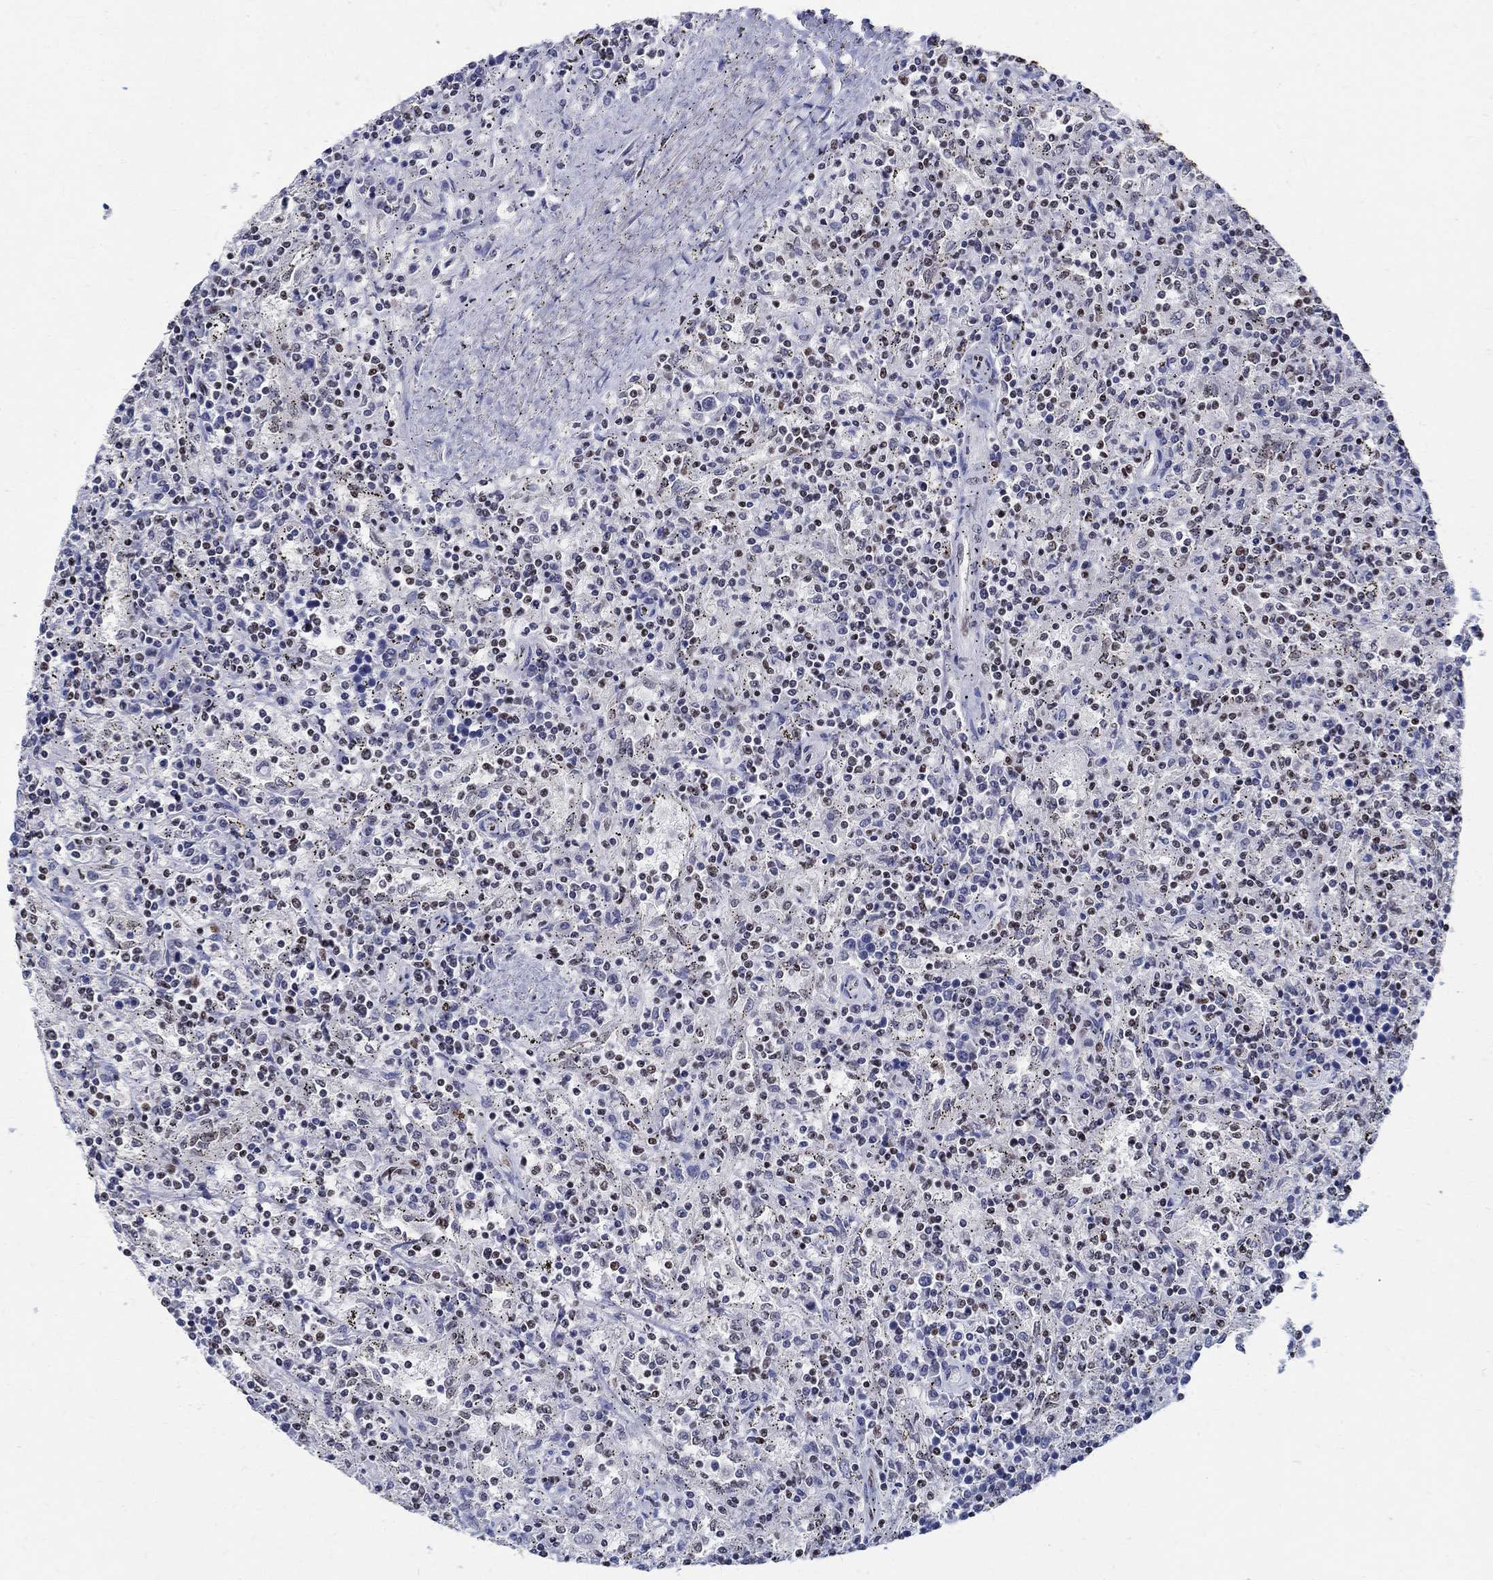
{"staining": {"intensity": "negative", "quantity": "none", "location": "none"}, "tissue": "lymphoma", "cell_type": "Tumor cells", "image_type": "cancer", "snomed": [{"axis": "morphology", "description": "Malignant lymphoma, non-Hodgkin's type, Low grade"}, {"axis": "topography", "description": "Spleen"}], "caption": "IHC of human lymphoma shows no positivity in tumor cells. (Stains: DAB (3,3'-diaminobenzidine) immunohistochemistry with hematoxylin counter stain, Microscopy: brightfield microscopy at high magnification).", "gene": "FBXO16", "patient": {"sex": "male", "age": 62}}